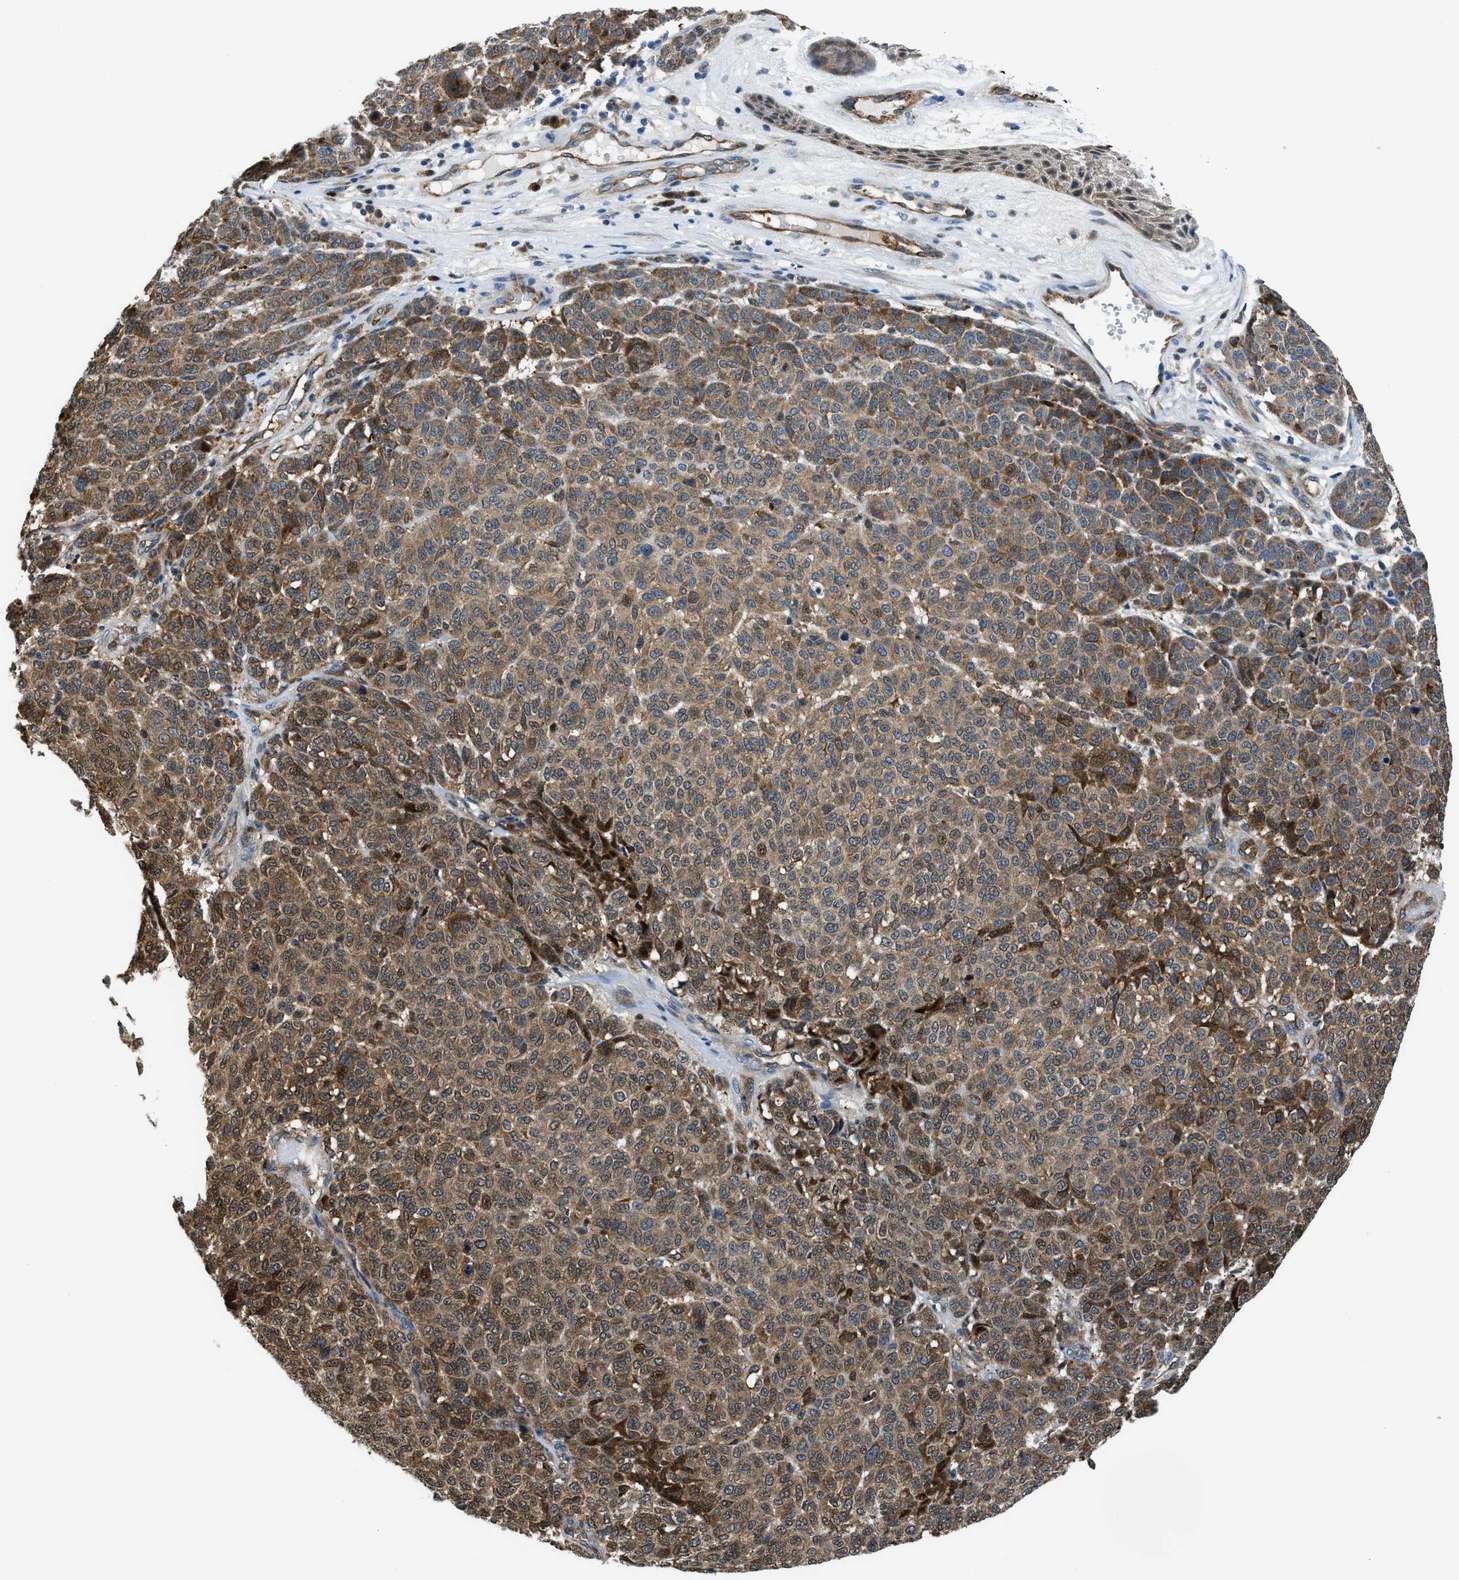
{"staining": {"intensity": "strong", "quantity": "25%-75%", "location": "cytoplasmic/membranous,nuclear"}, "tissue": "melanoma", "cell_type": "Tumor cells", "image_type": "cancer", "snomed": [{"axis": "morphology", "description": "Malignant melanoma, NOS"}, {"axis": "topography", "description": "Skin"}], "caption": "Melanoma tissue demonstrates strong cytoplasmic/membranous and nuclear staining in approximately 25%-75% of tumor cells (DAB (3,3'-diaminobenzidine) IHC with brightfield microscopy, high magnification).", "gene": "YWHAE", "patient": {"sex": "male", "age": 59}}